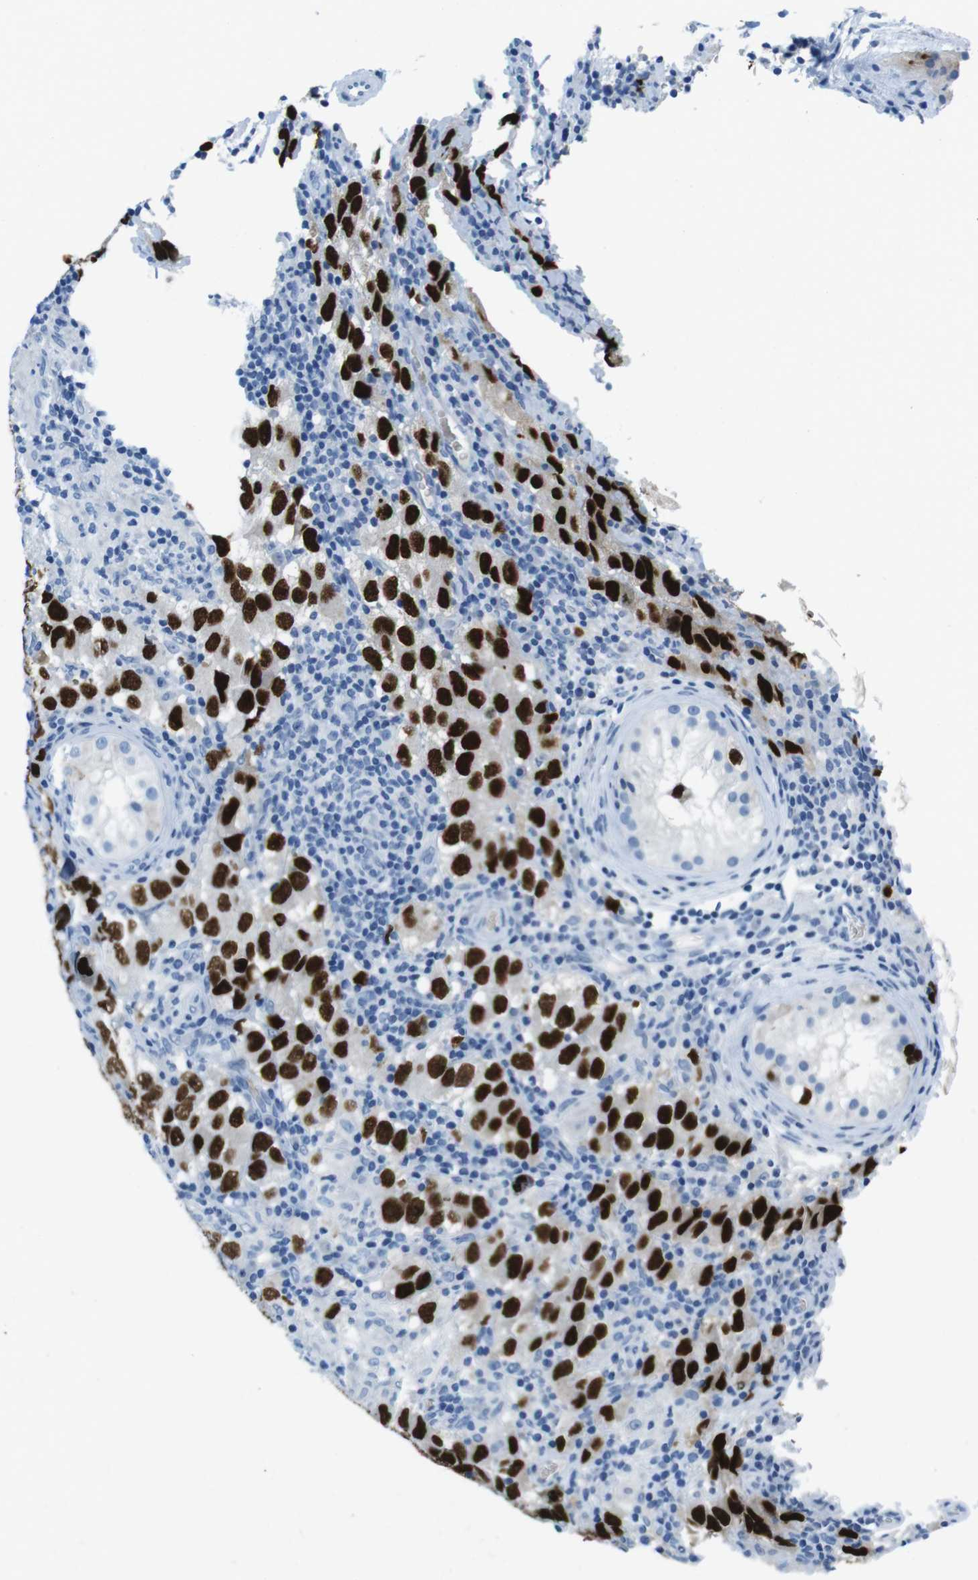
{"staining": {"intensity": "strong", "quantity": ">75%", "location": "nuclear"}, "tissue": "testis cancer", "cell_type": "Tumor cells", "image_type": "cancer", "snomed": [{"axis": "morphology", "description": "Carcinoma, Embryonal, NOS"}, {"axis": "topography", "description": "Testis"}], "caption": "DAB (3,3'-diaminobenzidine) immunohistochemical staining of testis cancer shows strong nuclear protein staining in about >75% of tumor cells.", "gene": "TFAP2C", "patient": {"sex": "male", "age": 21}}